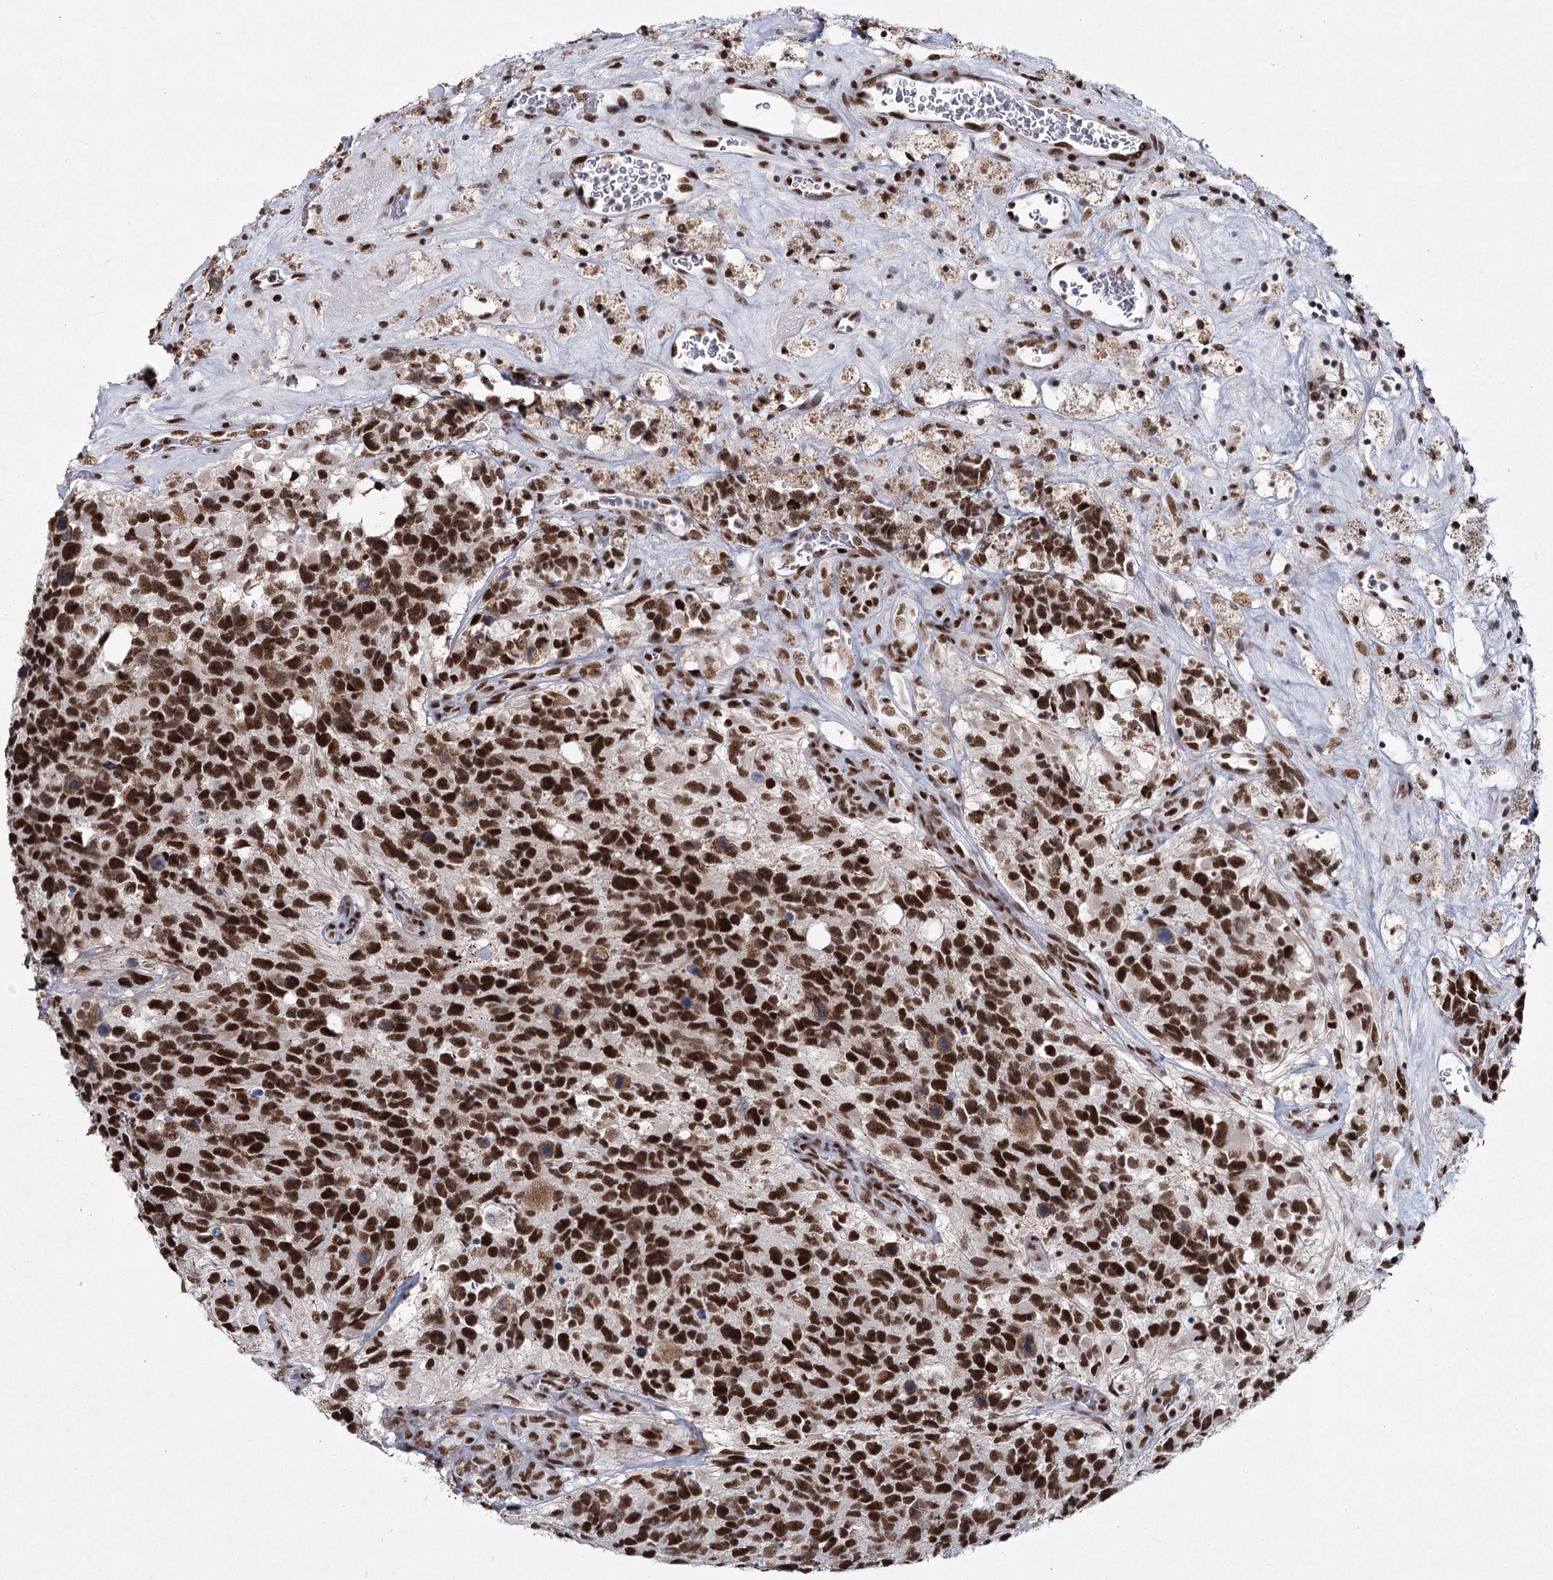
{"staining": {"intensity": "strong", "quantity": ">75%", "location": "nuclear"}, "tissue": "glioma", "cell_type": "Tumor cells", "image_type": "cancer", "snomed": [{"axis": "morphology", "description": "Glioma, malignant, High grade"}, {"axis": "topography", "description": "Brain"}], "caption": "Immunohistochemistry staining of high-grade glioma (malignant), which displays high levels of strong nuclear positivity in about >75% of tumor cells indicating strong nuclear protein positivity. The staining was performed using DAB (3,3'-diaminobenzidine) (brown) for protein detection and nuclei were counterstained in hematoxylin (blue).", "gene": "SCAF8", "patient": {"sex": "male", "age": 76}}